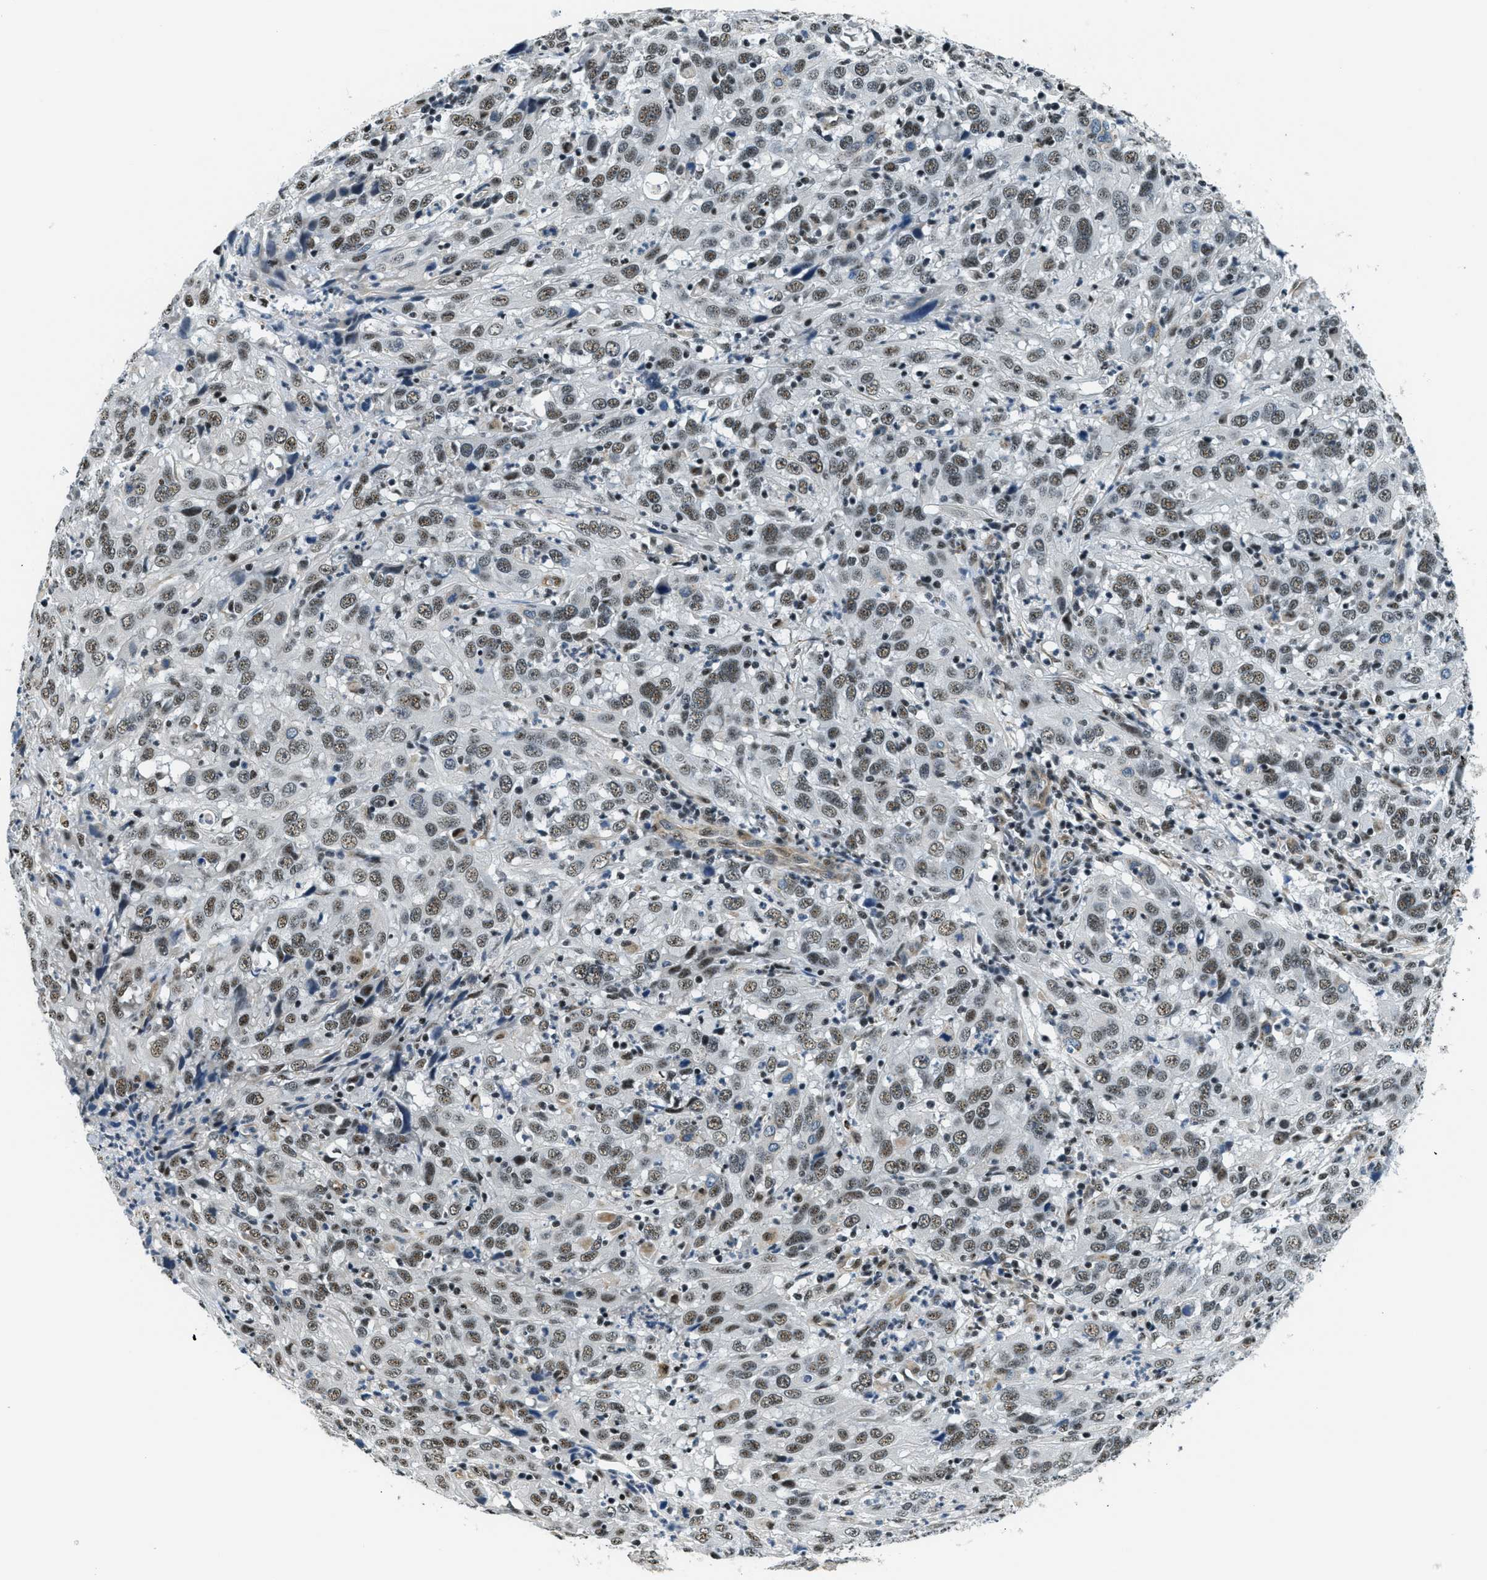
{"staining": {"intensity": "weak", "quantity": ">75%", "location": "nuclear"}, "tissue": "cervical cancer", "cell_type": "Tumor cells", "image_type": "cancer", "snomed": [{"axis": "morphology", "description": "Squamous cell carcinoma, NOS"}, {"axis": "topography", "description": "Cervix"}], "caption": "Protein analysis of squamous cell carcinoma (cervical) tissue displays weak nuclear staining in about >75% of tumor cells.", "gene": "CFAP36", "patient": {"sex": "female", "age": 32}}